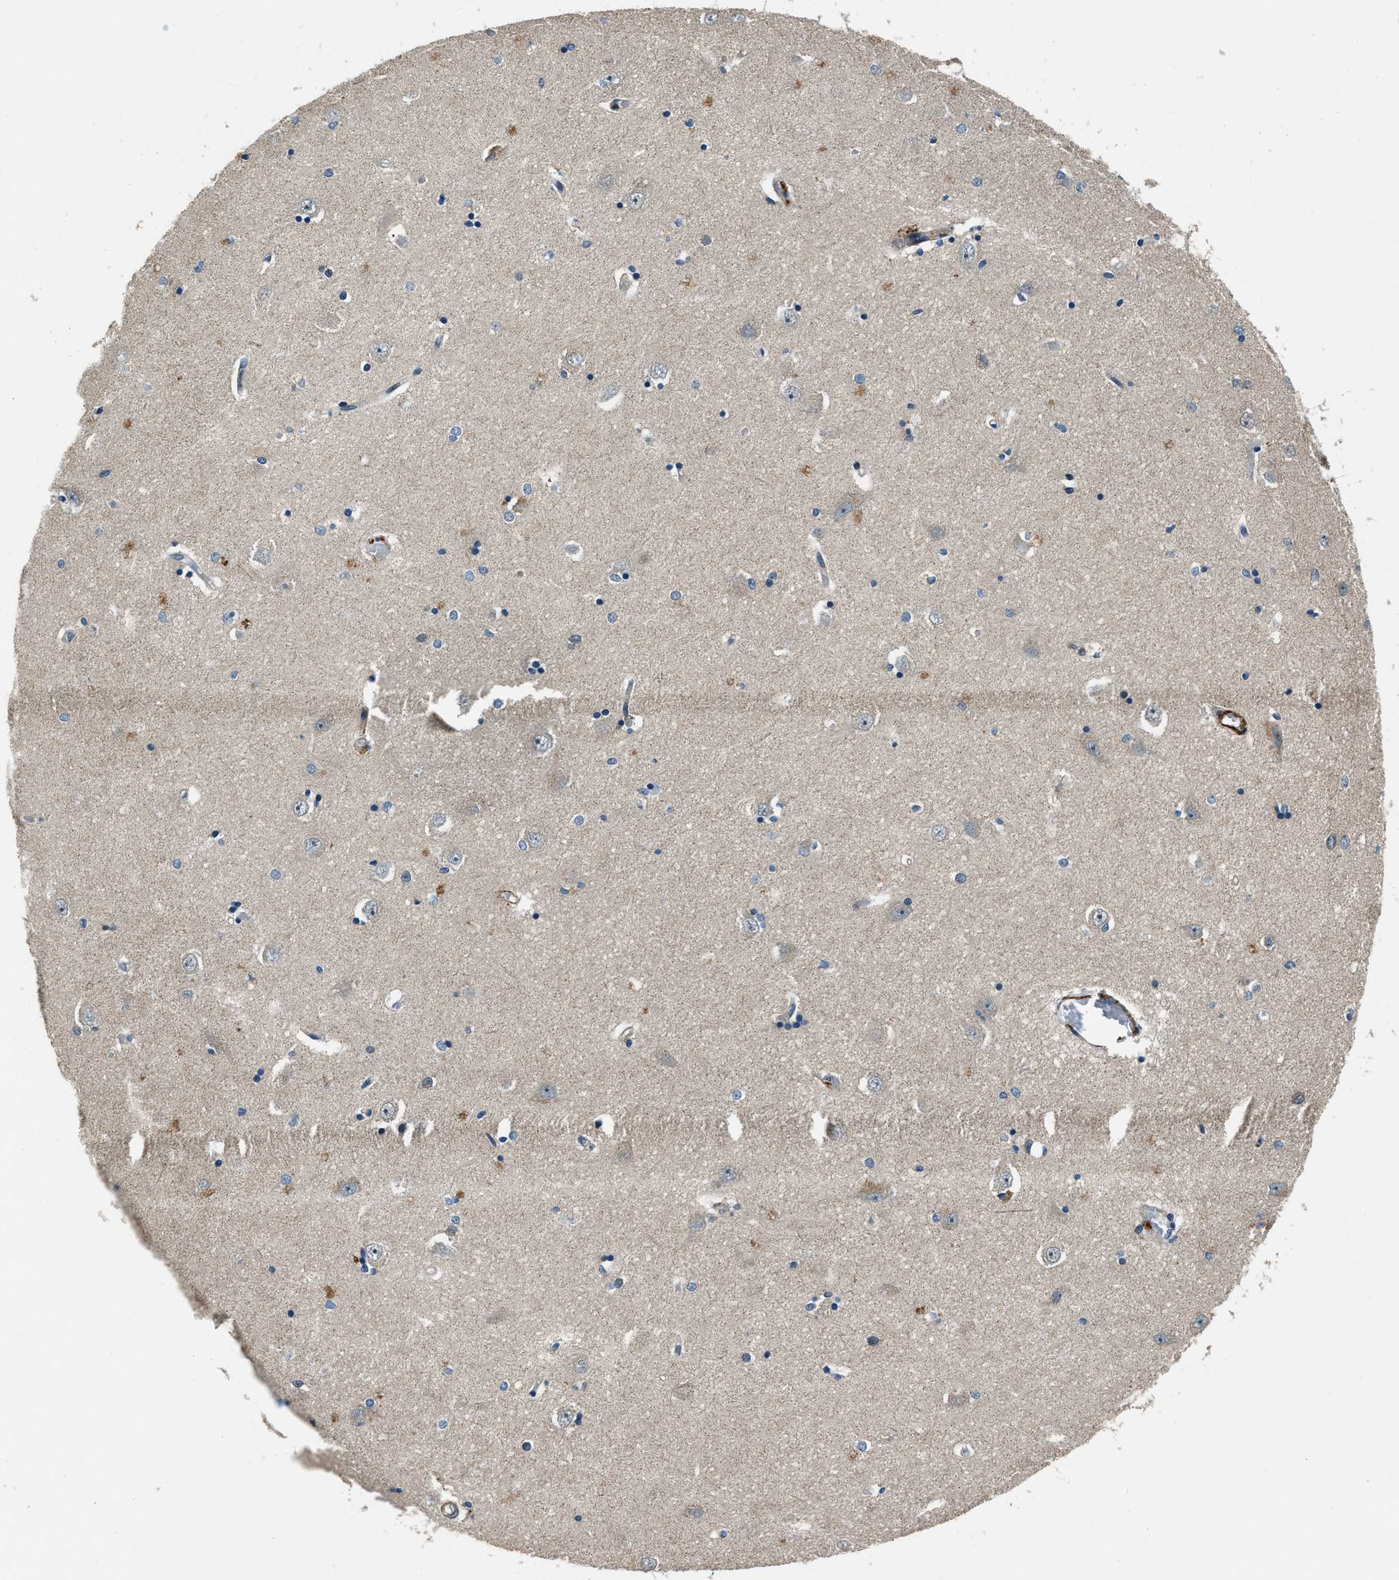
{"staining": {"intensity": "negative", "quantity": "none", "location": "none"}, "tissue": "hippocampus", "cell_type": "Glial cells", "image_type": "normal", "snomed": [{"axis": "morphology", "description": "Normal tissue, NOS"}, {"axis": "topography", "description": "Hippocampus"}], "caption": "DAB immunohistochemical staining of unremarkable human hippocampus exhibits no significant expression in glial cells. The staining is performed using DAB (3,3'-diaminobenzidine) brown chromogen with nuclei counter-stained in using hematoxylin.", "gene": "NUDCD3", "patient": {"sex": "male", "age": 45}}